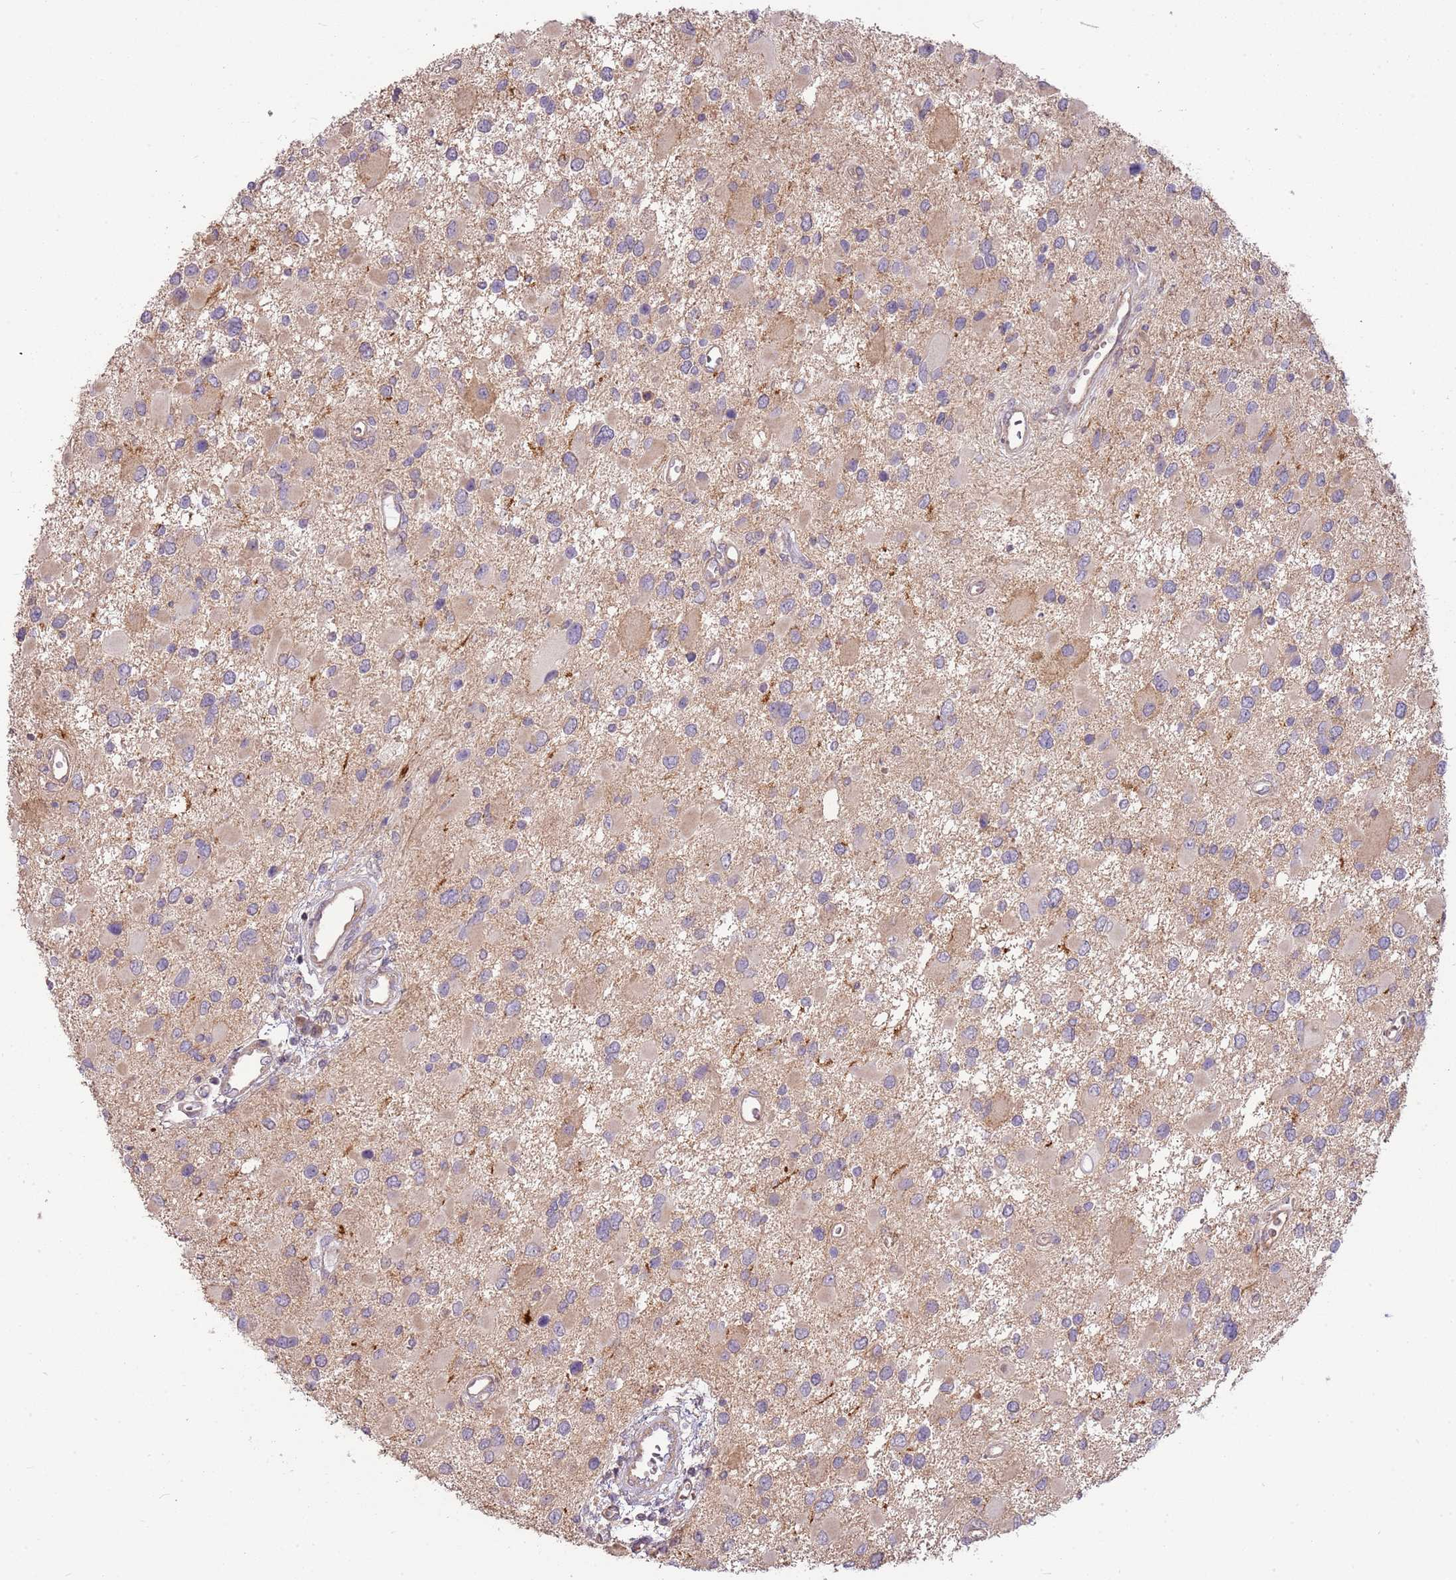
{"staining": {"intensity": "negative", "quantity": "none", "location": "none"}, "tissue": "glioma", "cell_type": "Tumor cells", "image_type": "cancer", "snomed": [{"axis": "morphology", "description": "Glioma, malignant, High grade"}, {"axis": "topography", "description": "Brain"}], "caption": "Histopathology image shows no significant protein expression in tumor cells of malignant high-grade glioma.", "gene": "RNF128", "patient": {"sex": "male", "age": 53}}